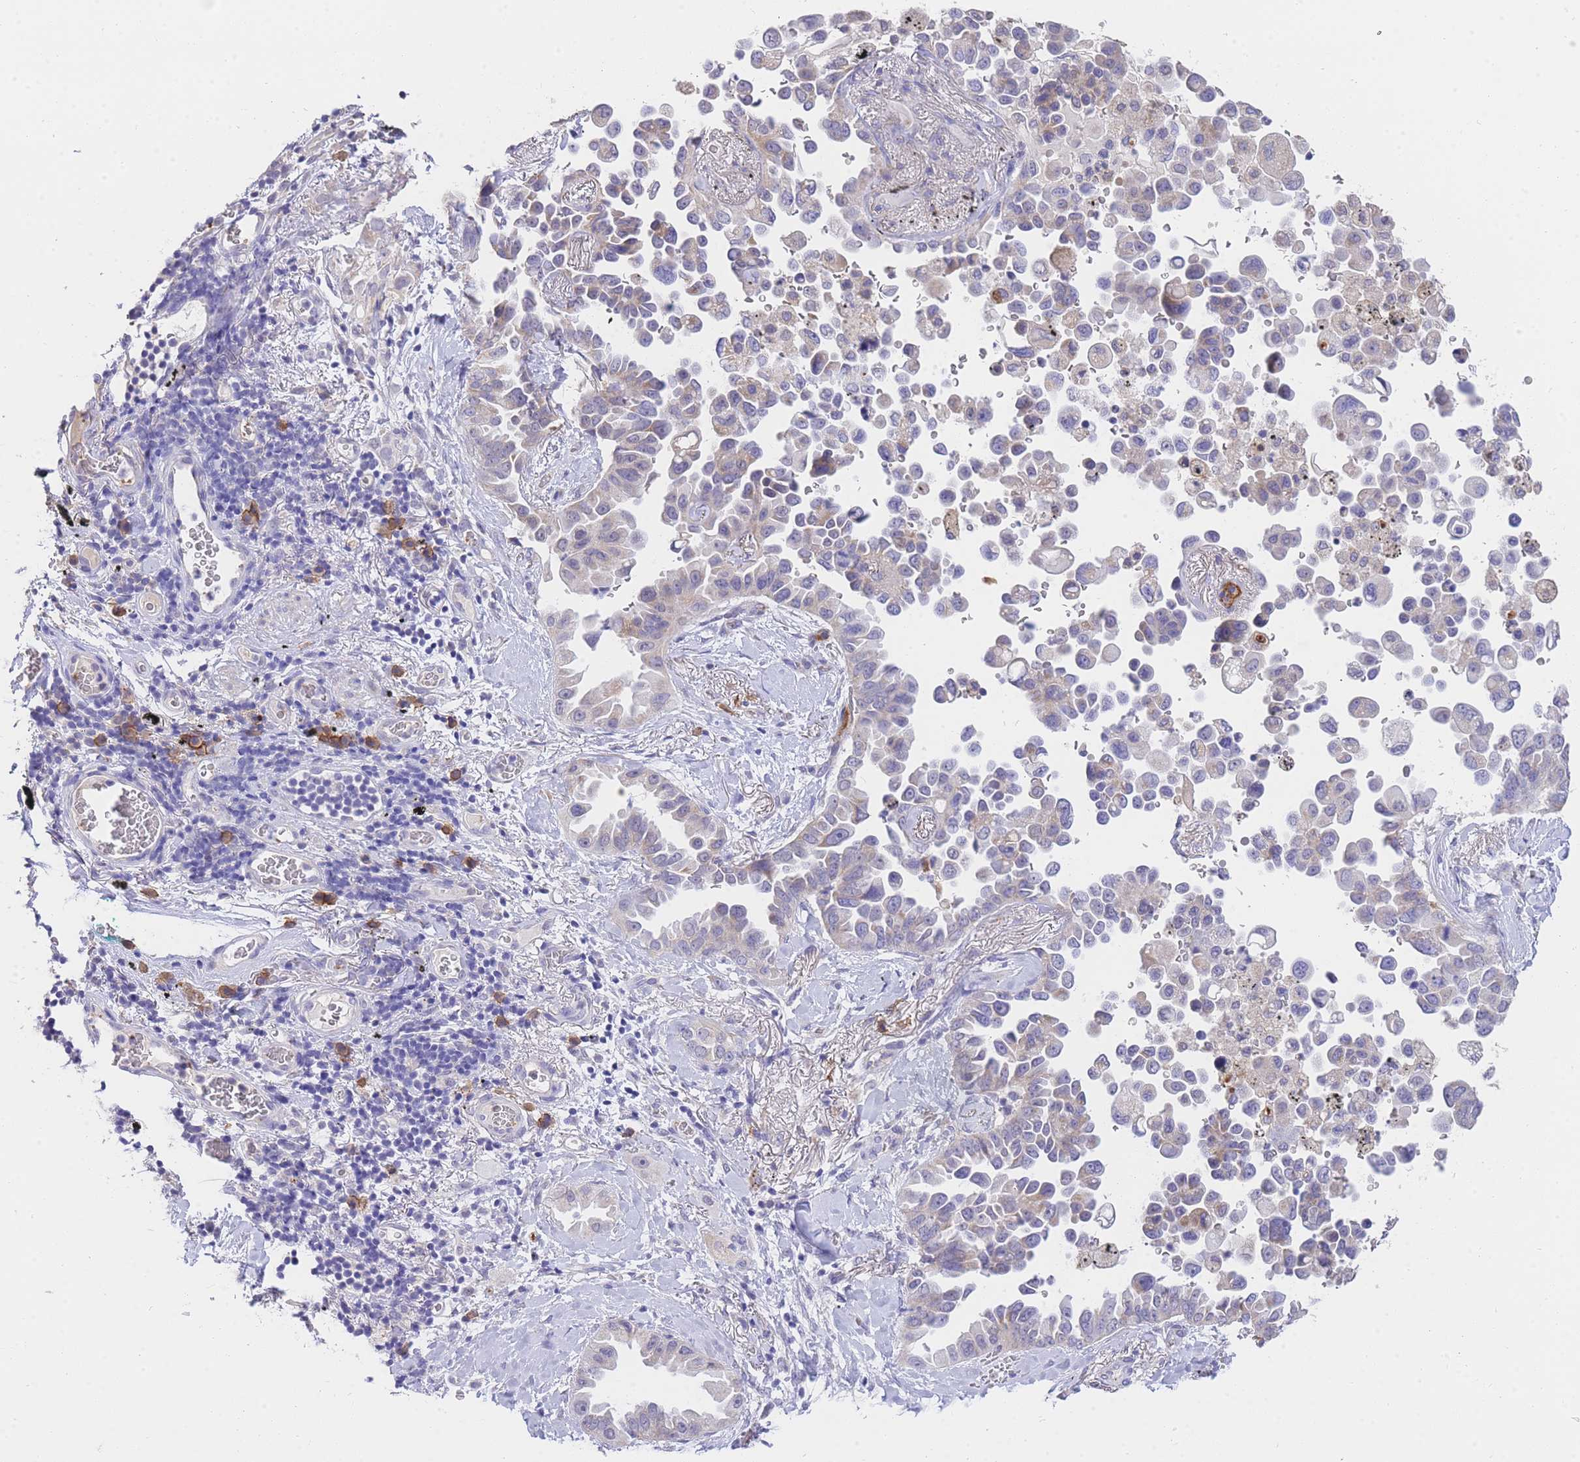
{"staining": {"intensity": "negative", "quantity": "none", "location": "none"}, "tissue": "lung cancer", "cell_type": "Tumor cells", "image_type": "cancer", "snomed": [{"axis": "morphology", "description": "Adenocarcinoma, NOS"}, {"axis": "topography", "description": "Lung"}], "caption": "A high-resolution image shows IHC staining of adenocarcinoma (lung), which shows no significant staining in tumor cells.", "gene": "C2orf88", "patient": {"sex": "female", "age": 67}}